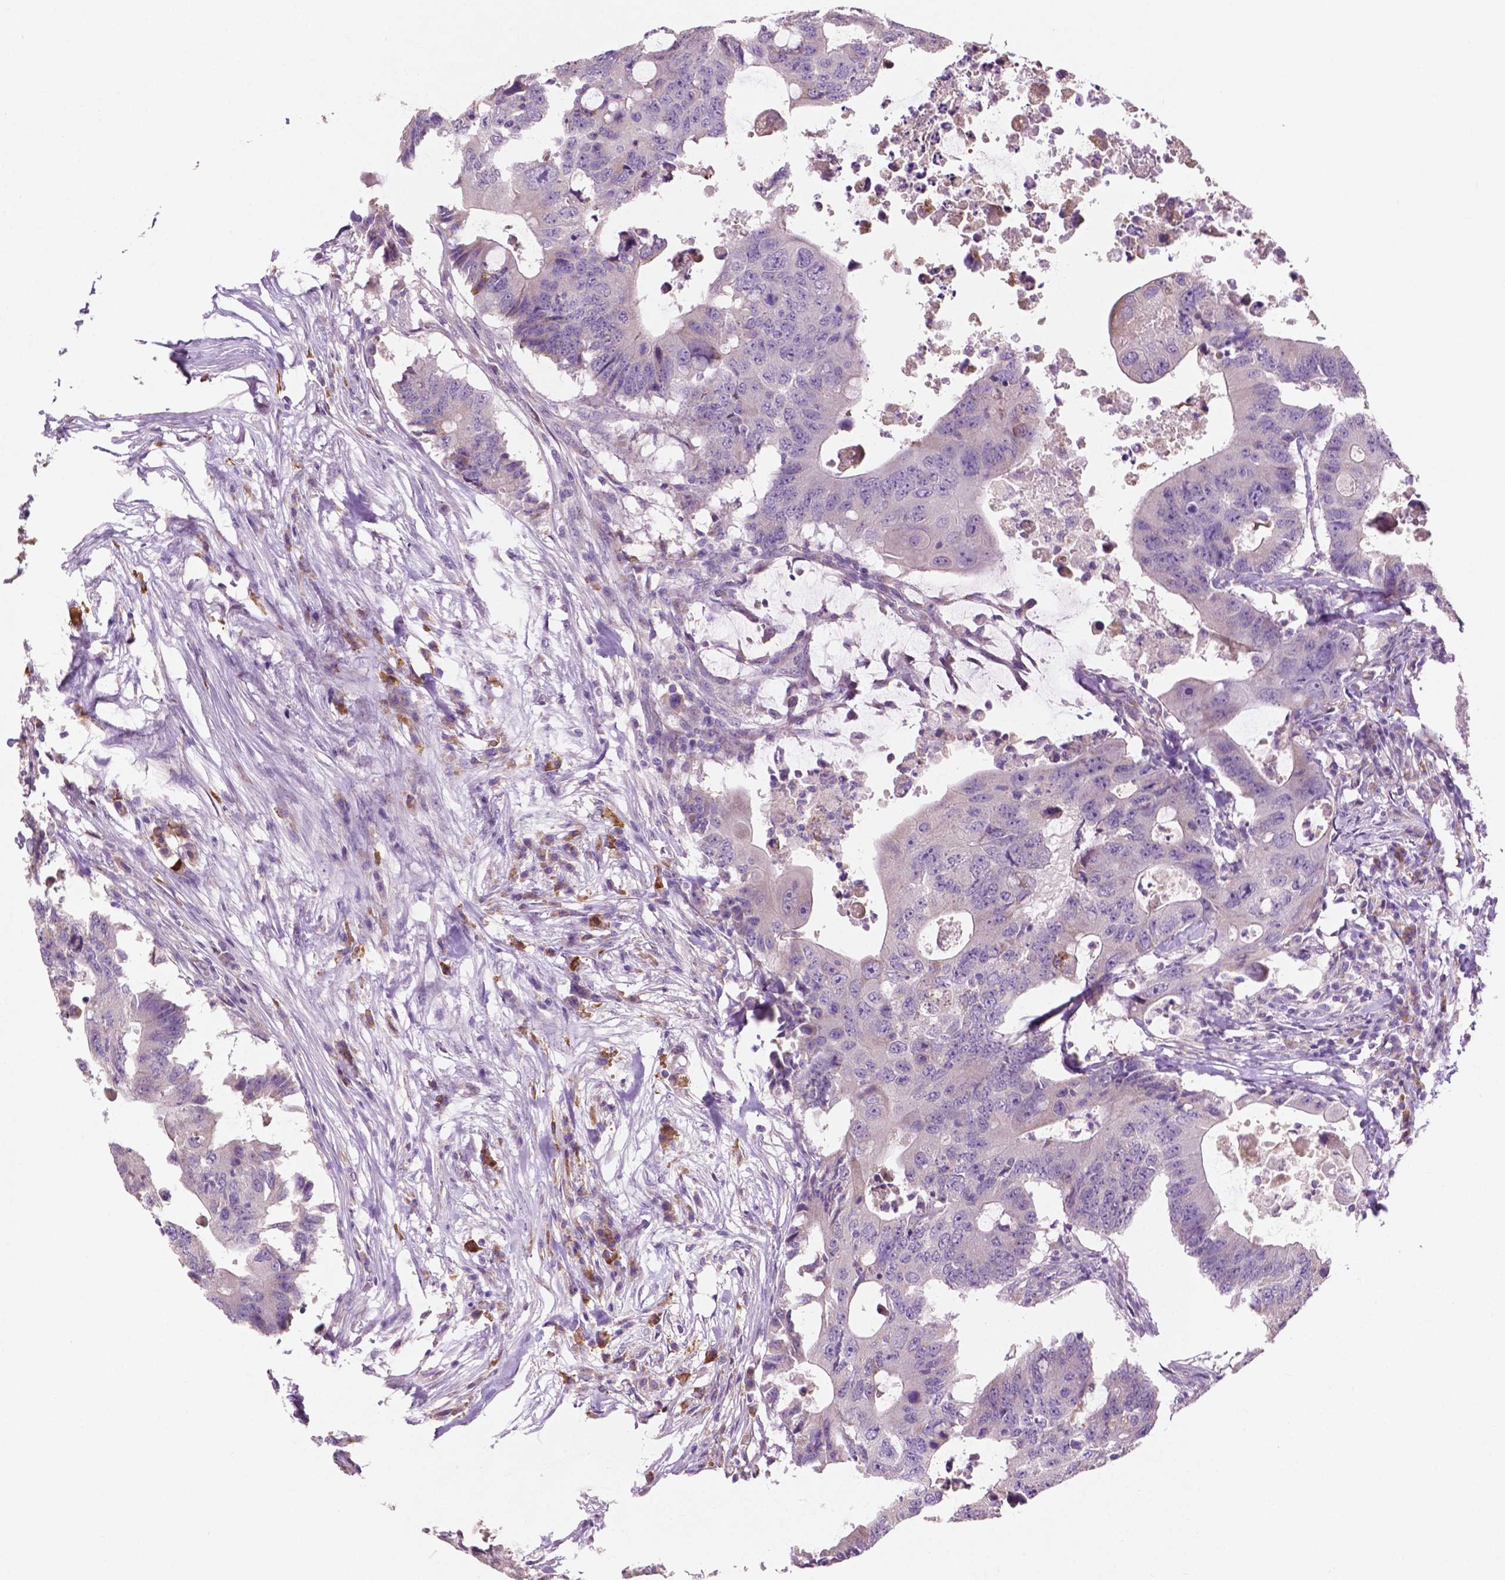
{"staining": {"intensity": "negative", "quantity": "none", "location": "none"}, "tissue": "colorectal cancer", "cell_type": "Tumor cells", "image_type": "cancer", "snomed": [{"axis": "morphology", "description": "Adenocarcinoma, NOS"}, {"axis": "topography", "description": "Colon"}], "caption": "The IHC image has no significant expression in tumor cells of colorectal adenocarcinoma tissue.", "gene": "LRP1B", "patient": {"sex": "male", "age": 71}}